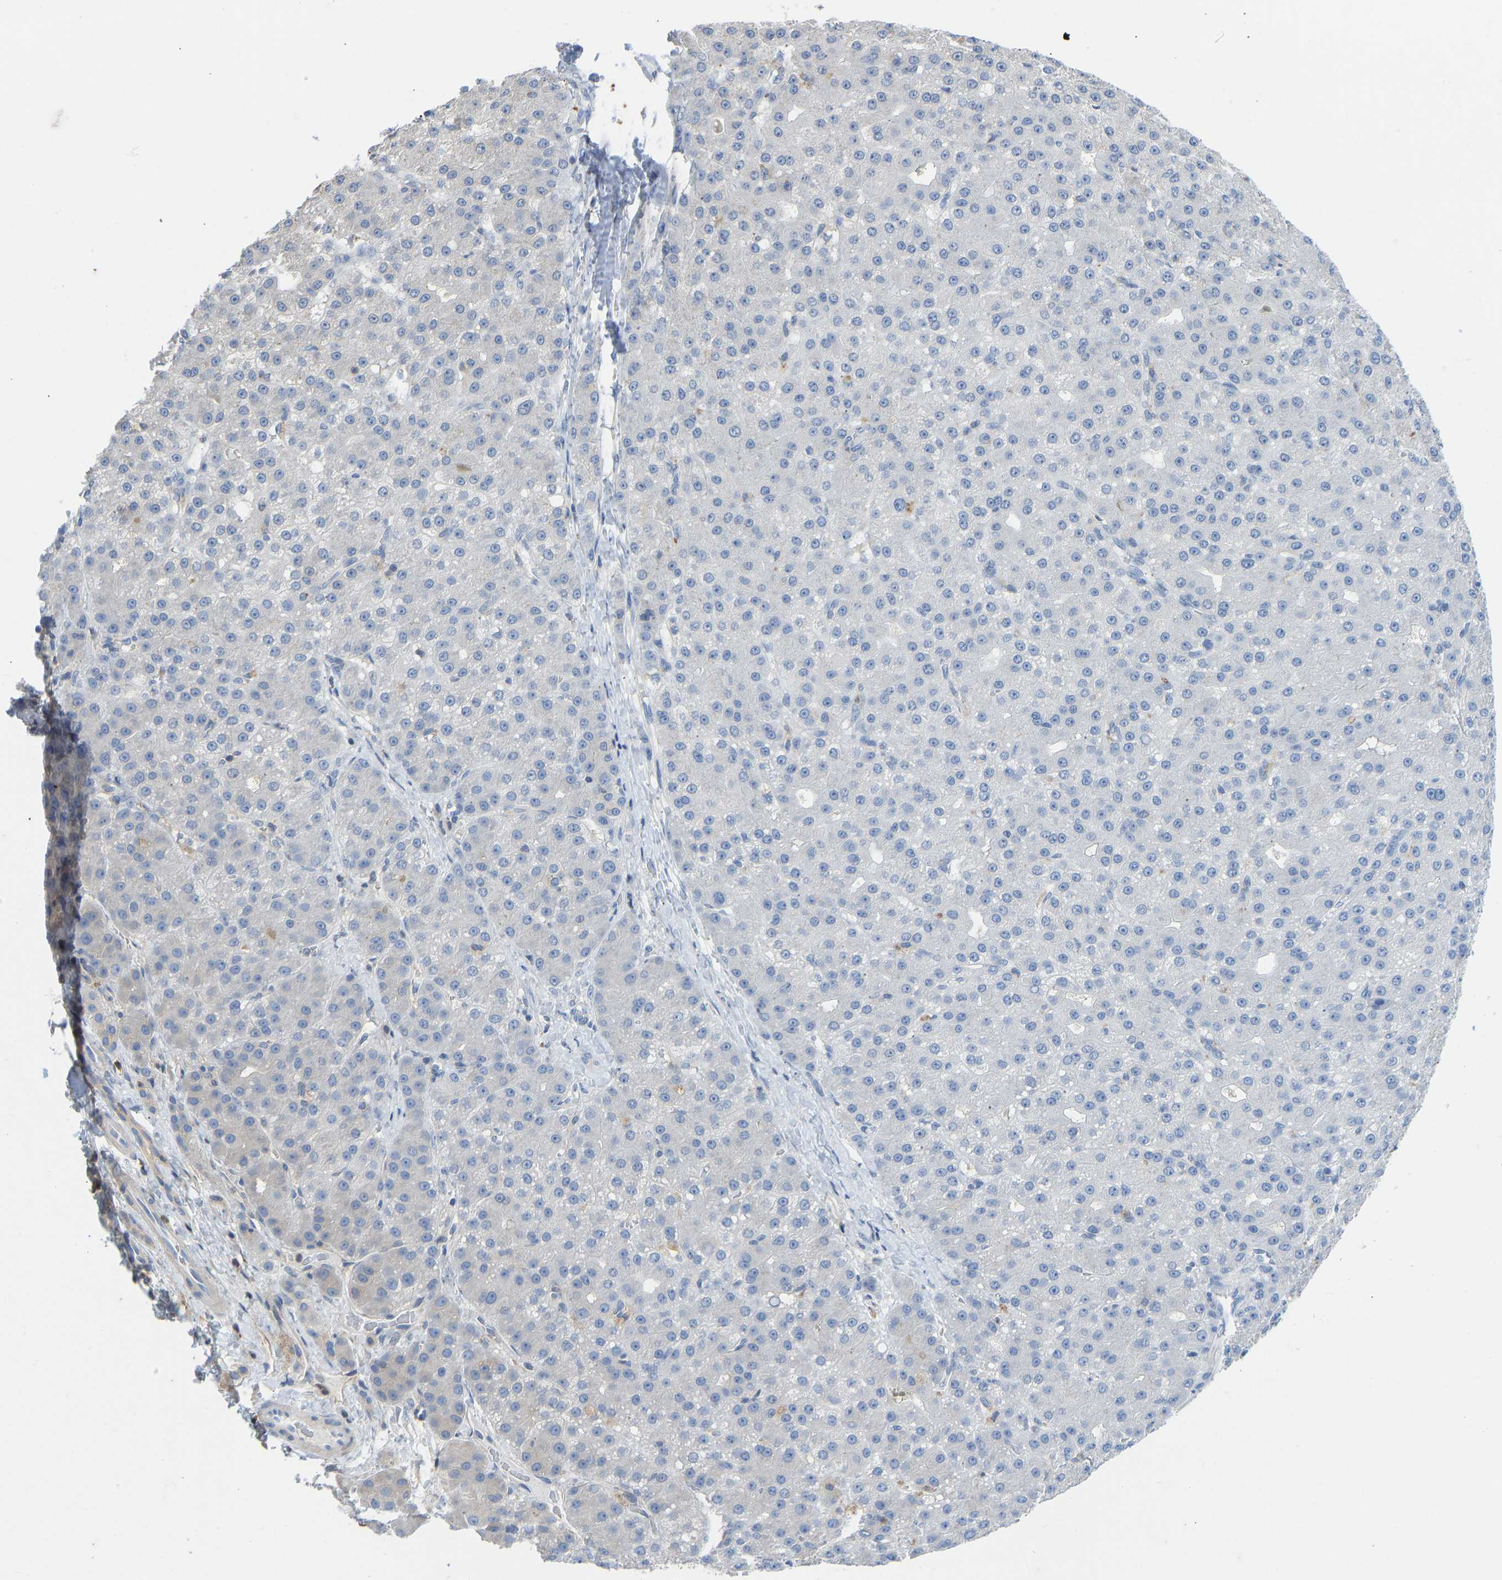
{"staining": {"intensity": "negative", "quantity": "none", "location": "none"}, "tissue": "liver cancer", "cell_type": "Tumor cells", "image_type": "cancer", "snomed": [{"axis": "morphology", "description": "Carcinoma, Hepatocellular, NOS"}, {"axis": "topography", "description": "Liver"}], "caption": "Liver cancer was stained to show a protein in brown. There is no significant positivity in tumor cells.", "gene": "NDRG3", "patient": {"sex": "male", "age": 67}}